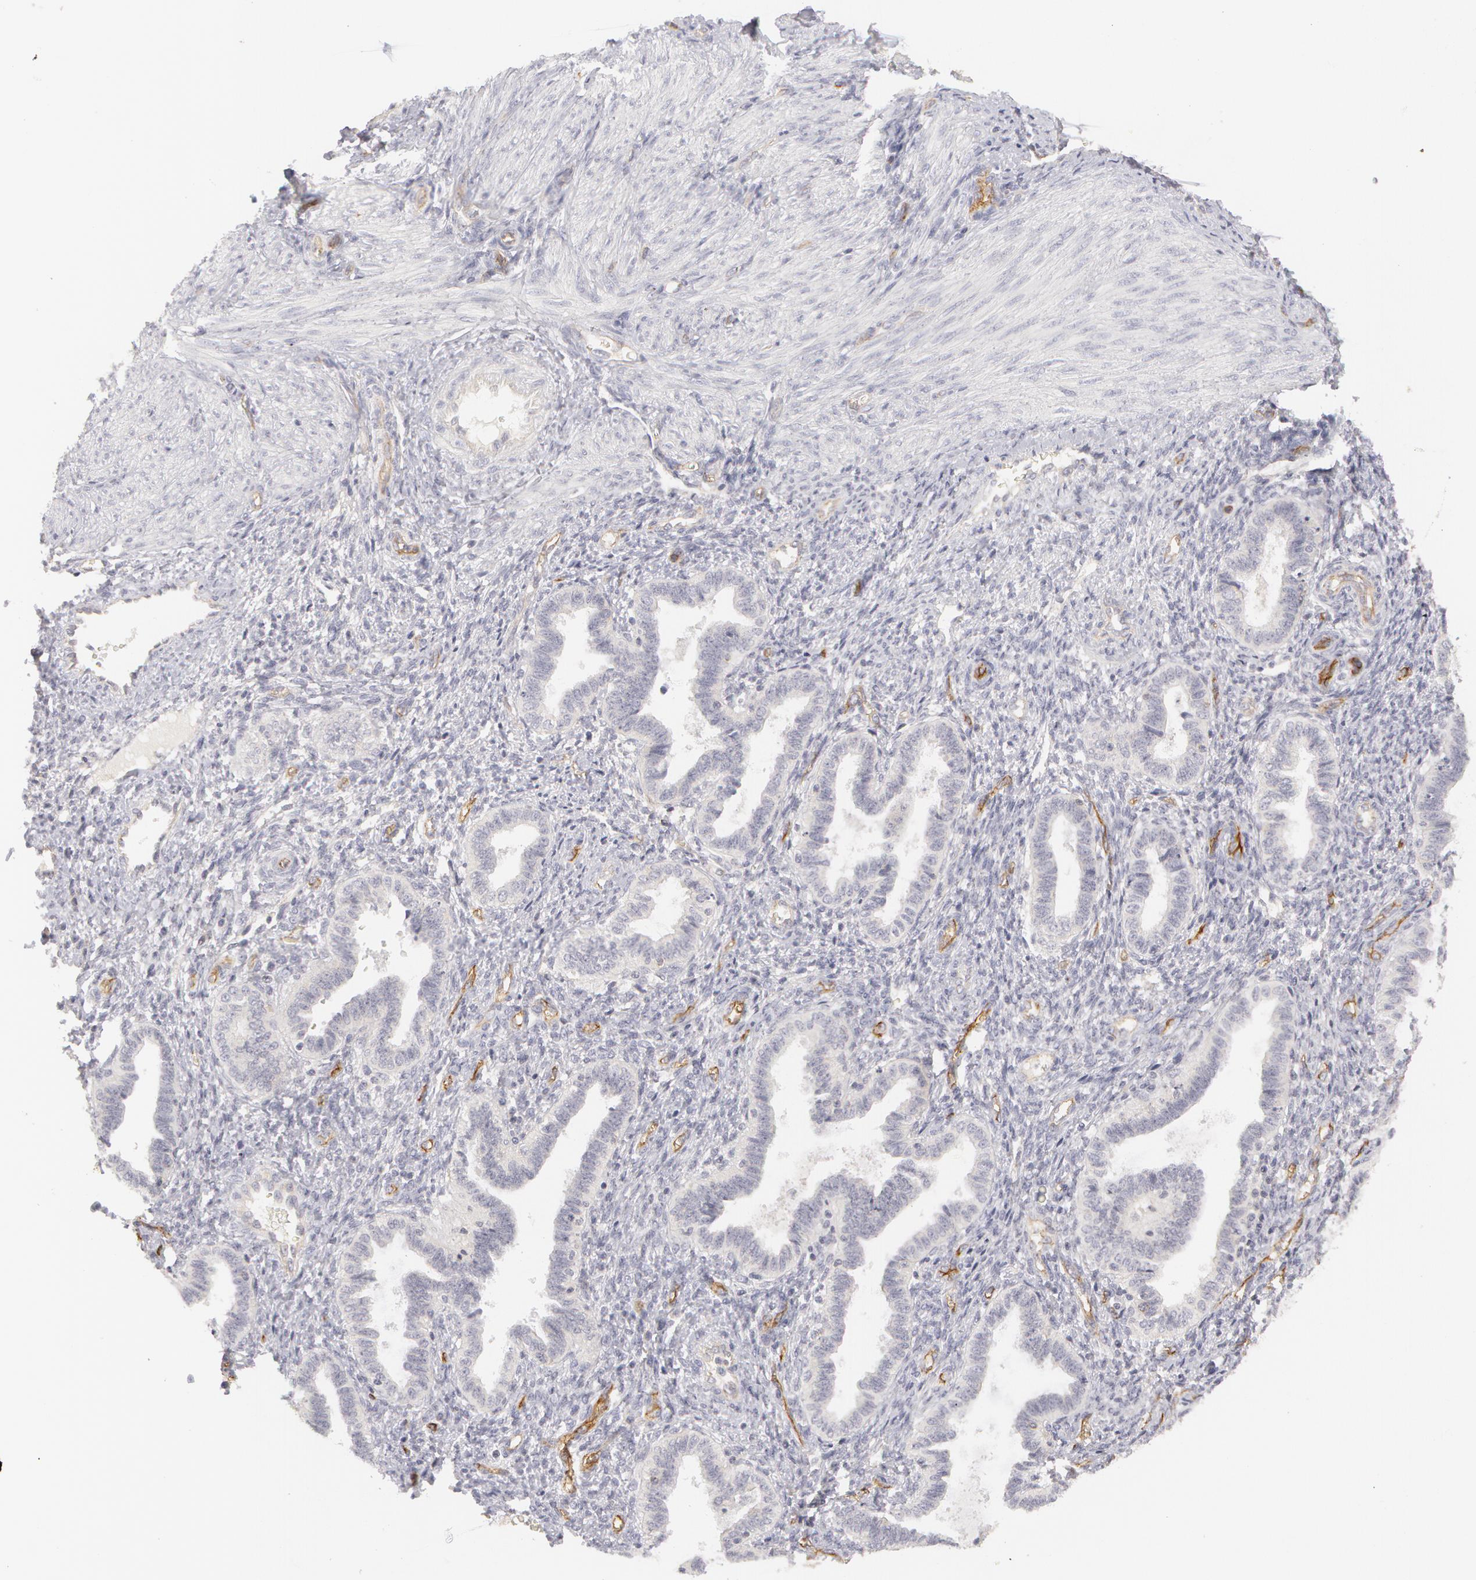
{"staining": {"intensity": "negative", "quantity": "none", "location": "none"}, "tissue": "endometrium", "cell_type": "Cells in endometrial stroma", "image_type": "normal", "snomed": [{"axis": "morphology", "description": "Normal tissue, NOS"}, {"axis": "topography", "description": "Endometrium"}], "caption": "Immunohistochemistry histopathology image of unremarkable human endometrium stained for a protein (brown), which exhibits no expression in cells in endometrial stroma.", "gene": "ABCB1", "patient": {"sex": "female", "age": 36}}